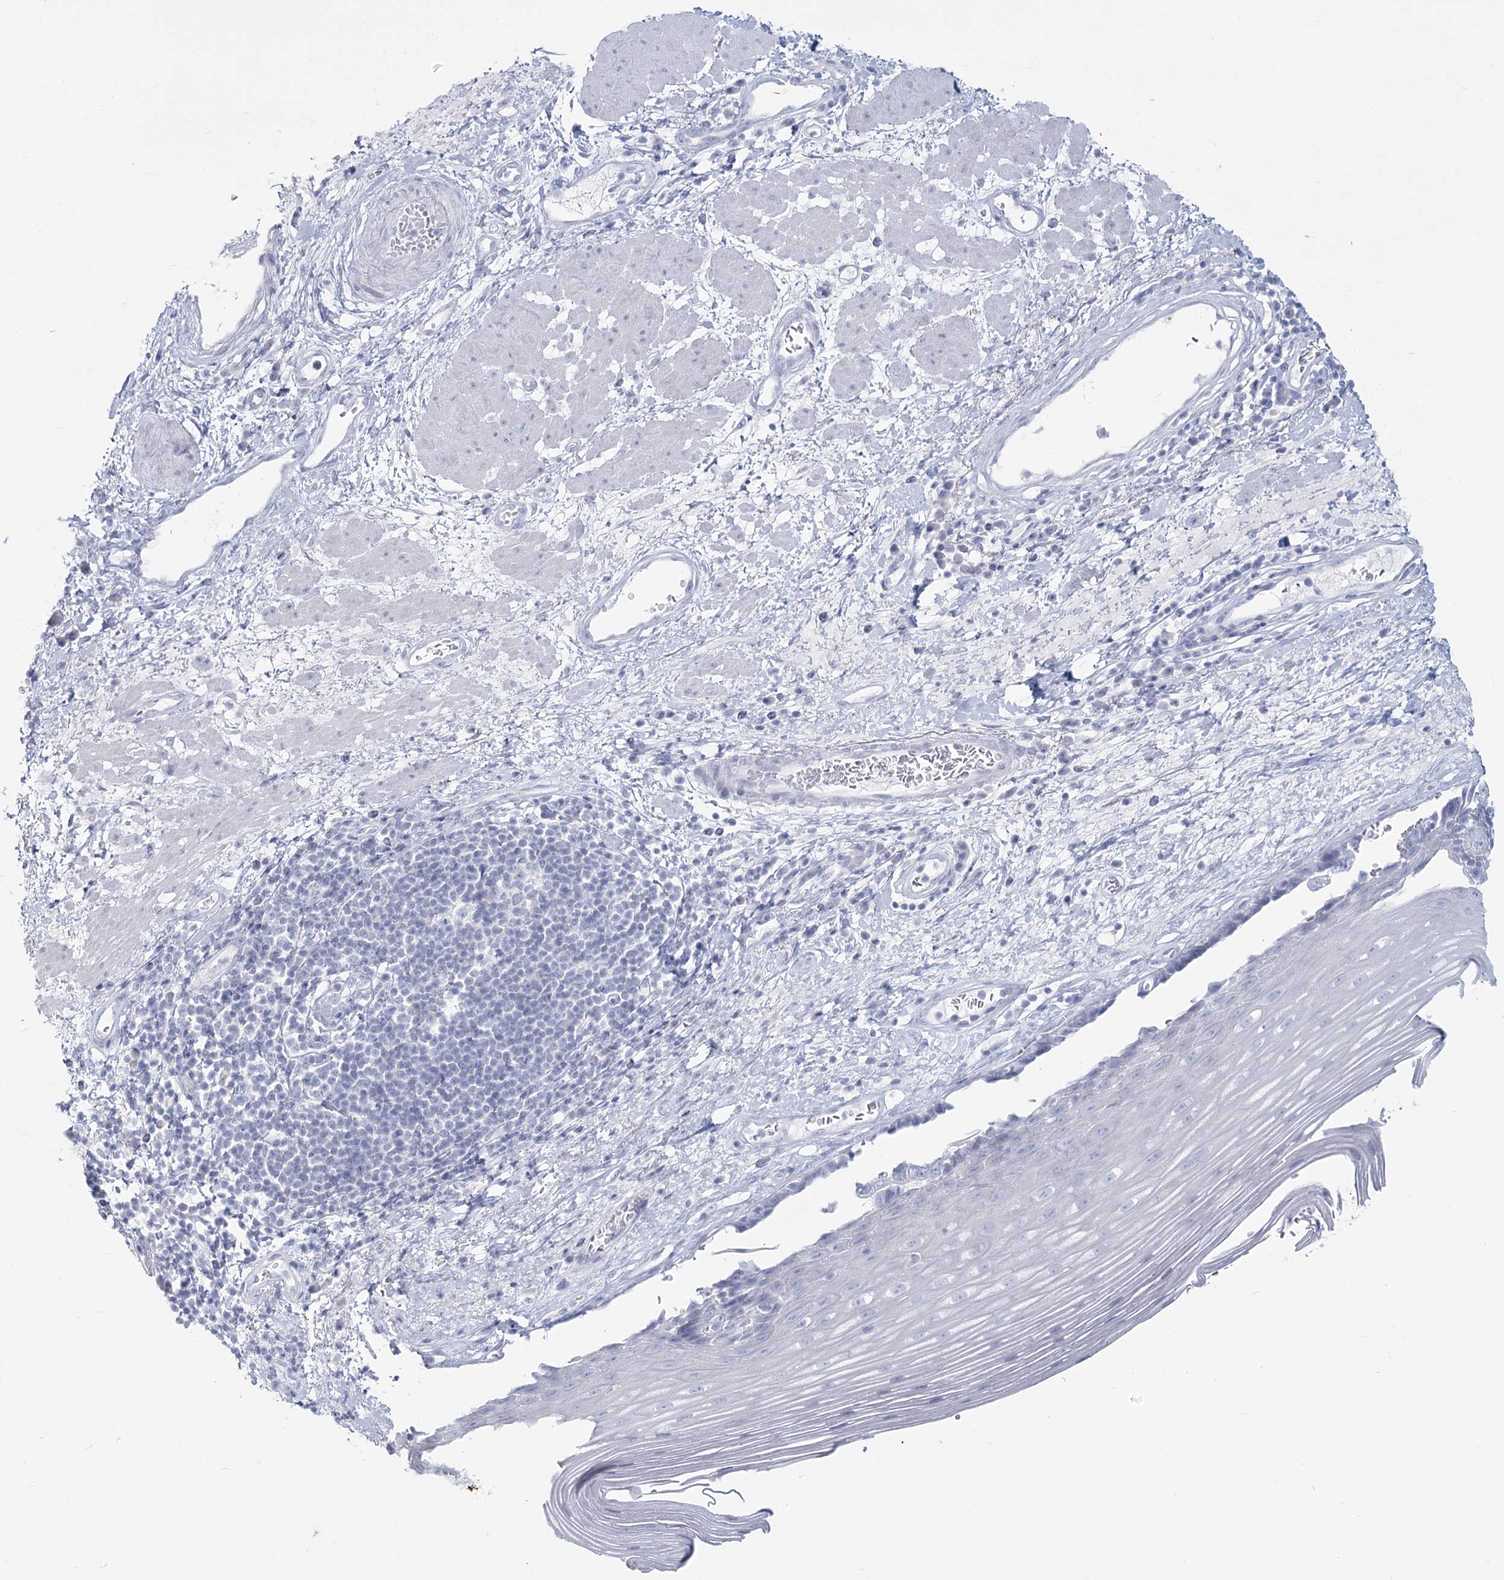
{"staining": {"intensity": "negative", "quantity": "none", "location": "none"}, "tissue": "esophagus", "cell_type": "Squamous epithelial cells", "image_type": "normal", "snomed": [{"axis": "morphology", "description": "Normal tissue, NOS"}, {"axis": "topography", "description": "Esophagus"}], "caption": "A micrograph of human esophagus is negative for staining in squamous epithelial cells. (DAB immunohistochemistry (IHC), high magnification).", "gene": "SLC6A19", "patient": {"sex": "male", "age": 62}}